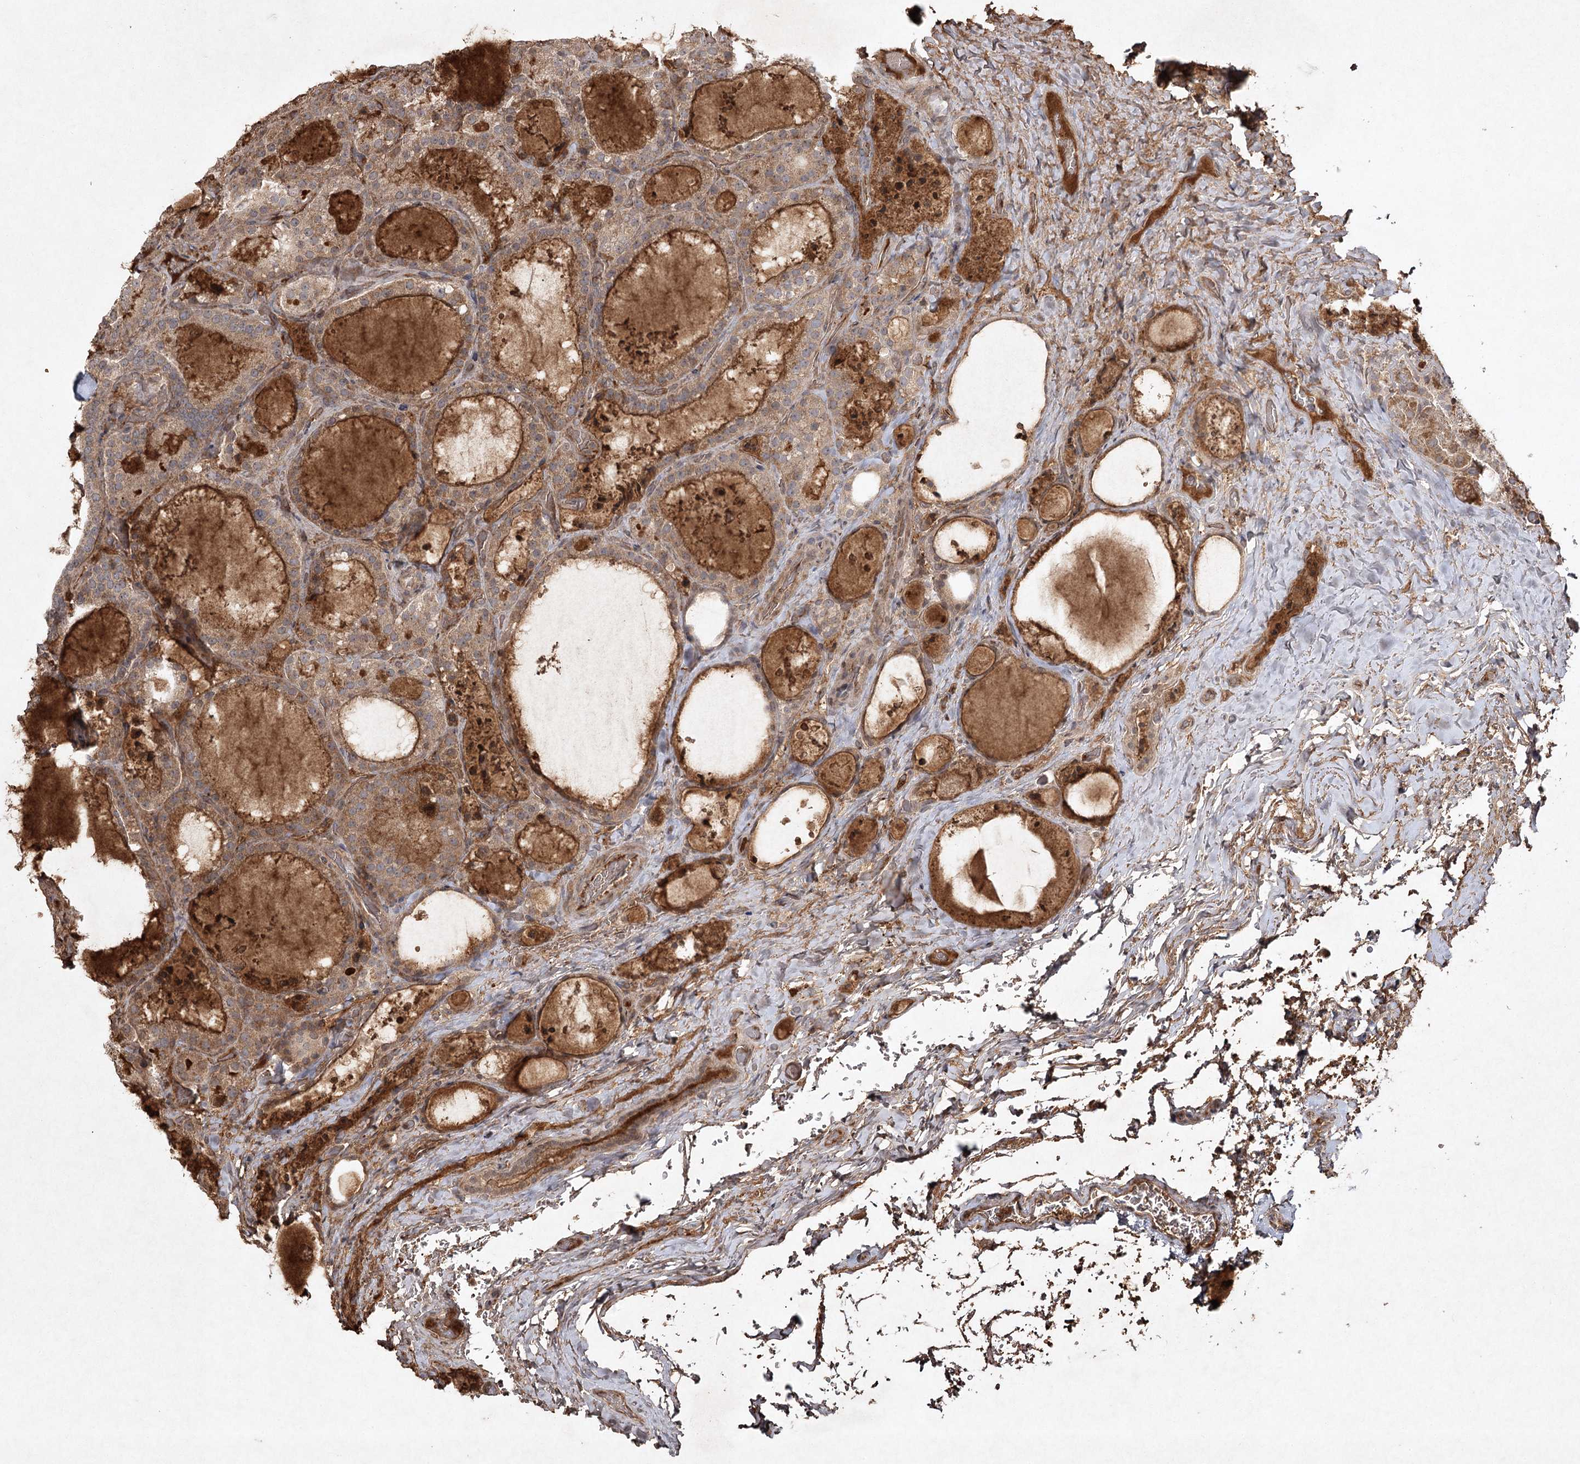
{"staining": {"intensity": "moderate", "quantity": "25%-75%", "location": "cytoplasmic/membranous"}, "tissue": "thyroid cancer", "cell_type": "Tumor cells", "image_type": "cancer", "snomed": [{"axis": "morphology", "description": "Papillary adenocarcinoma, NOS"}, {"axis": "topography", "description": "Thyroid gland"}], "caption": "Immunohistochemistry (IHC) histopathology image of neoplastic tissue: thyroid cancer stained using immunohistochemistry (IHC) displays medium levels of moderate protein expression localized specifically in the cytoplasmic/membranous of tumor cells, appearing as a cytoplasmic/membranous brown color.", "gene": "CYP2B6", "patient": {"sex": "male", "age": 77}}